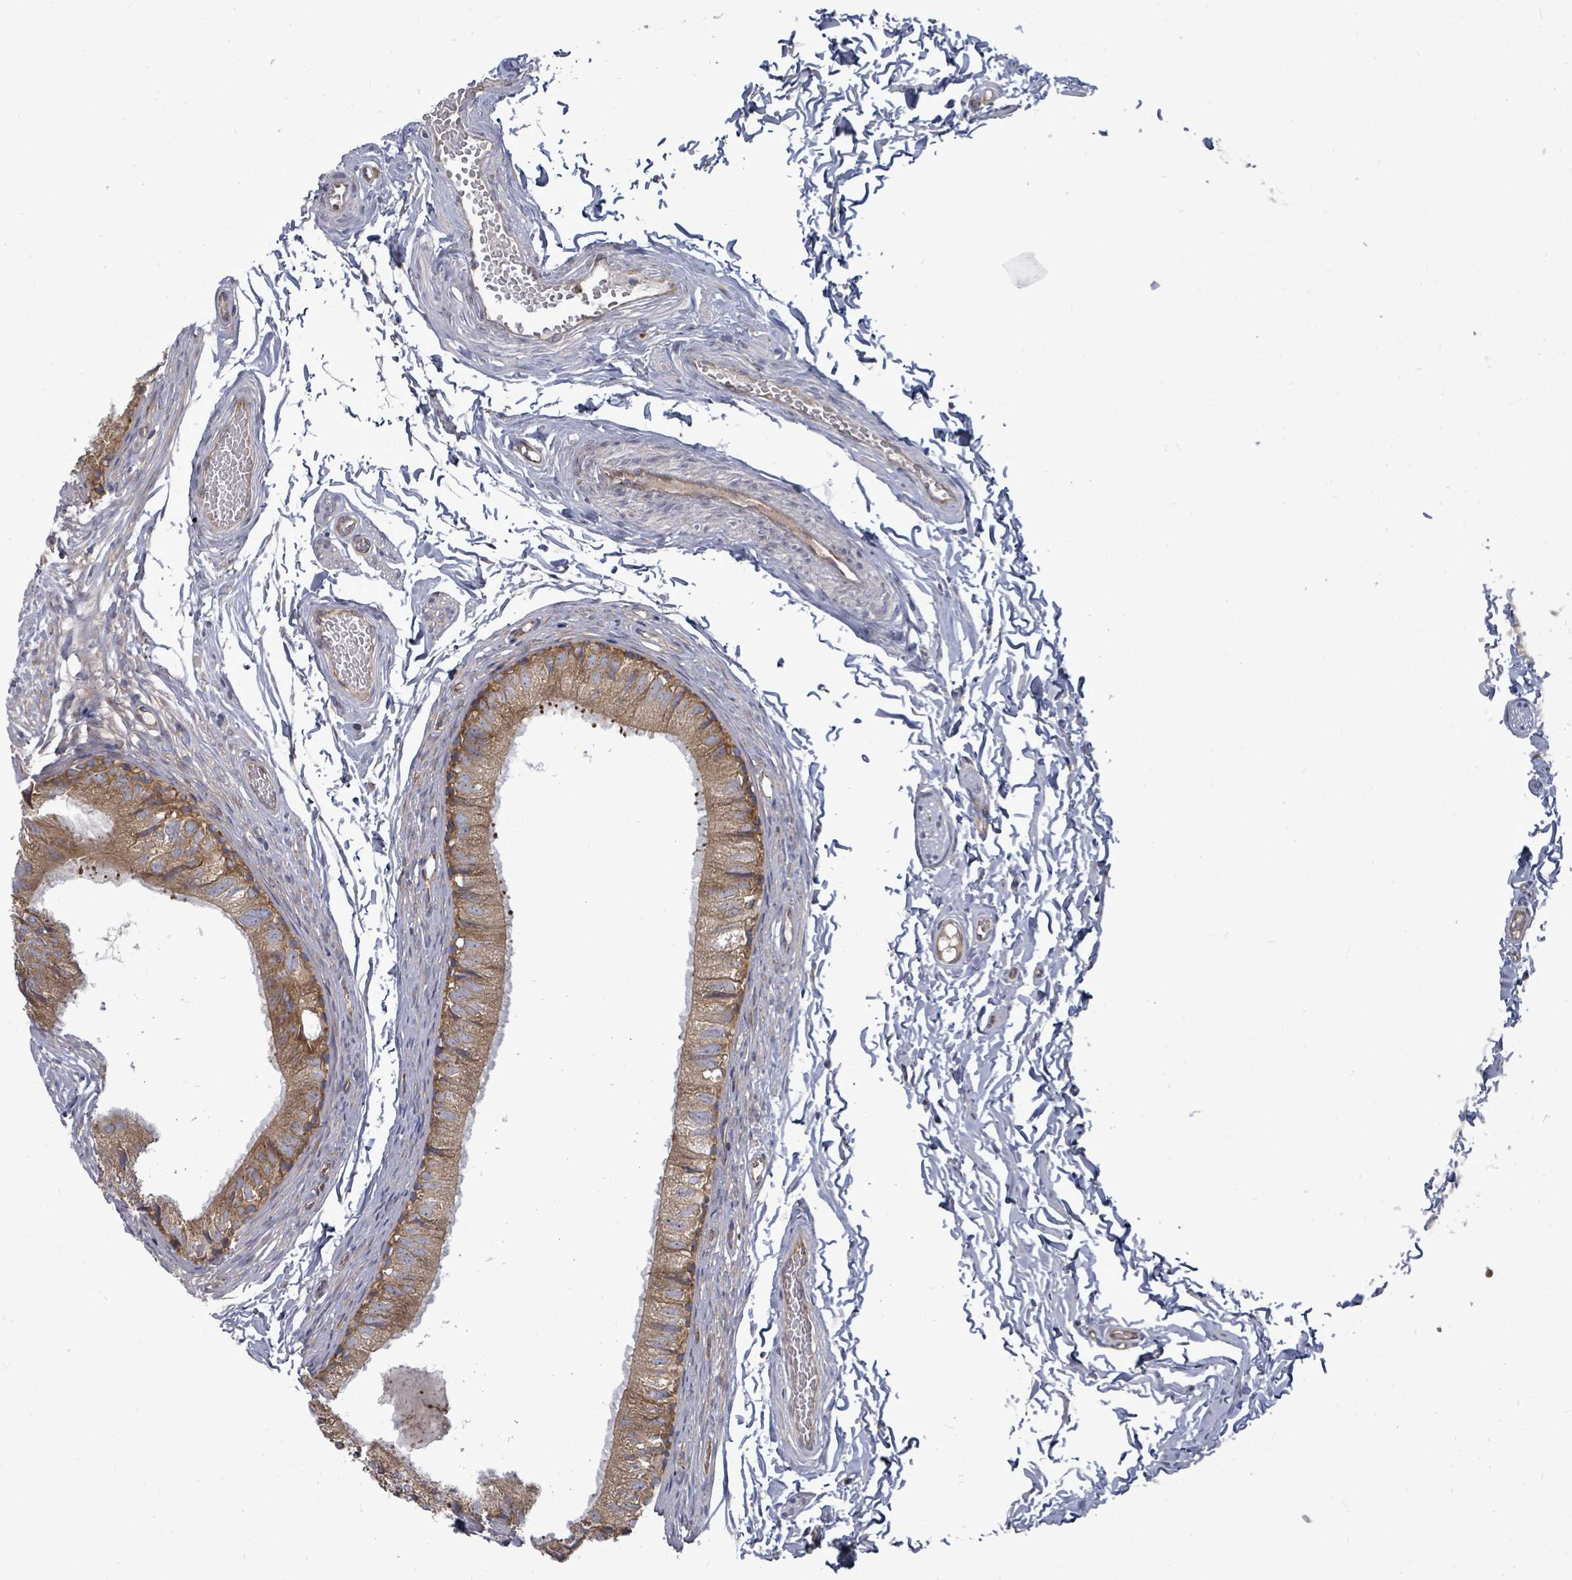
{"staining": {"intensity": "strong", "quantity": ">75%", "location": "cytoplasmic/membranous"}, "tissue": "epididymis", "cell_type": "Glandular cells", "image_type": "normal", "snomed": [{"axis": "morphology", "description": "Normal tissue, NOS"}, {"axis": "topography", "description": "Epididymis"}], "caption": "Approximately >75% of glandular cells in unremarkable human epididymis display strong cytoplasmic/membranous protein expression as visualized by brown immunohistochemical staining.", "gene": "EIF3CL", "patient": {"sex": "male", "age": 37}}